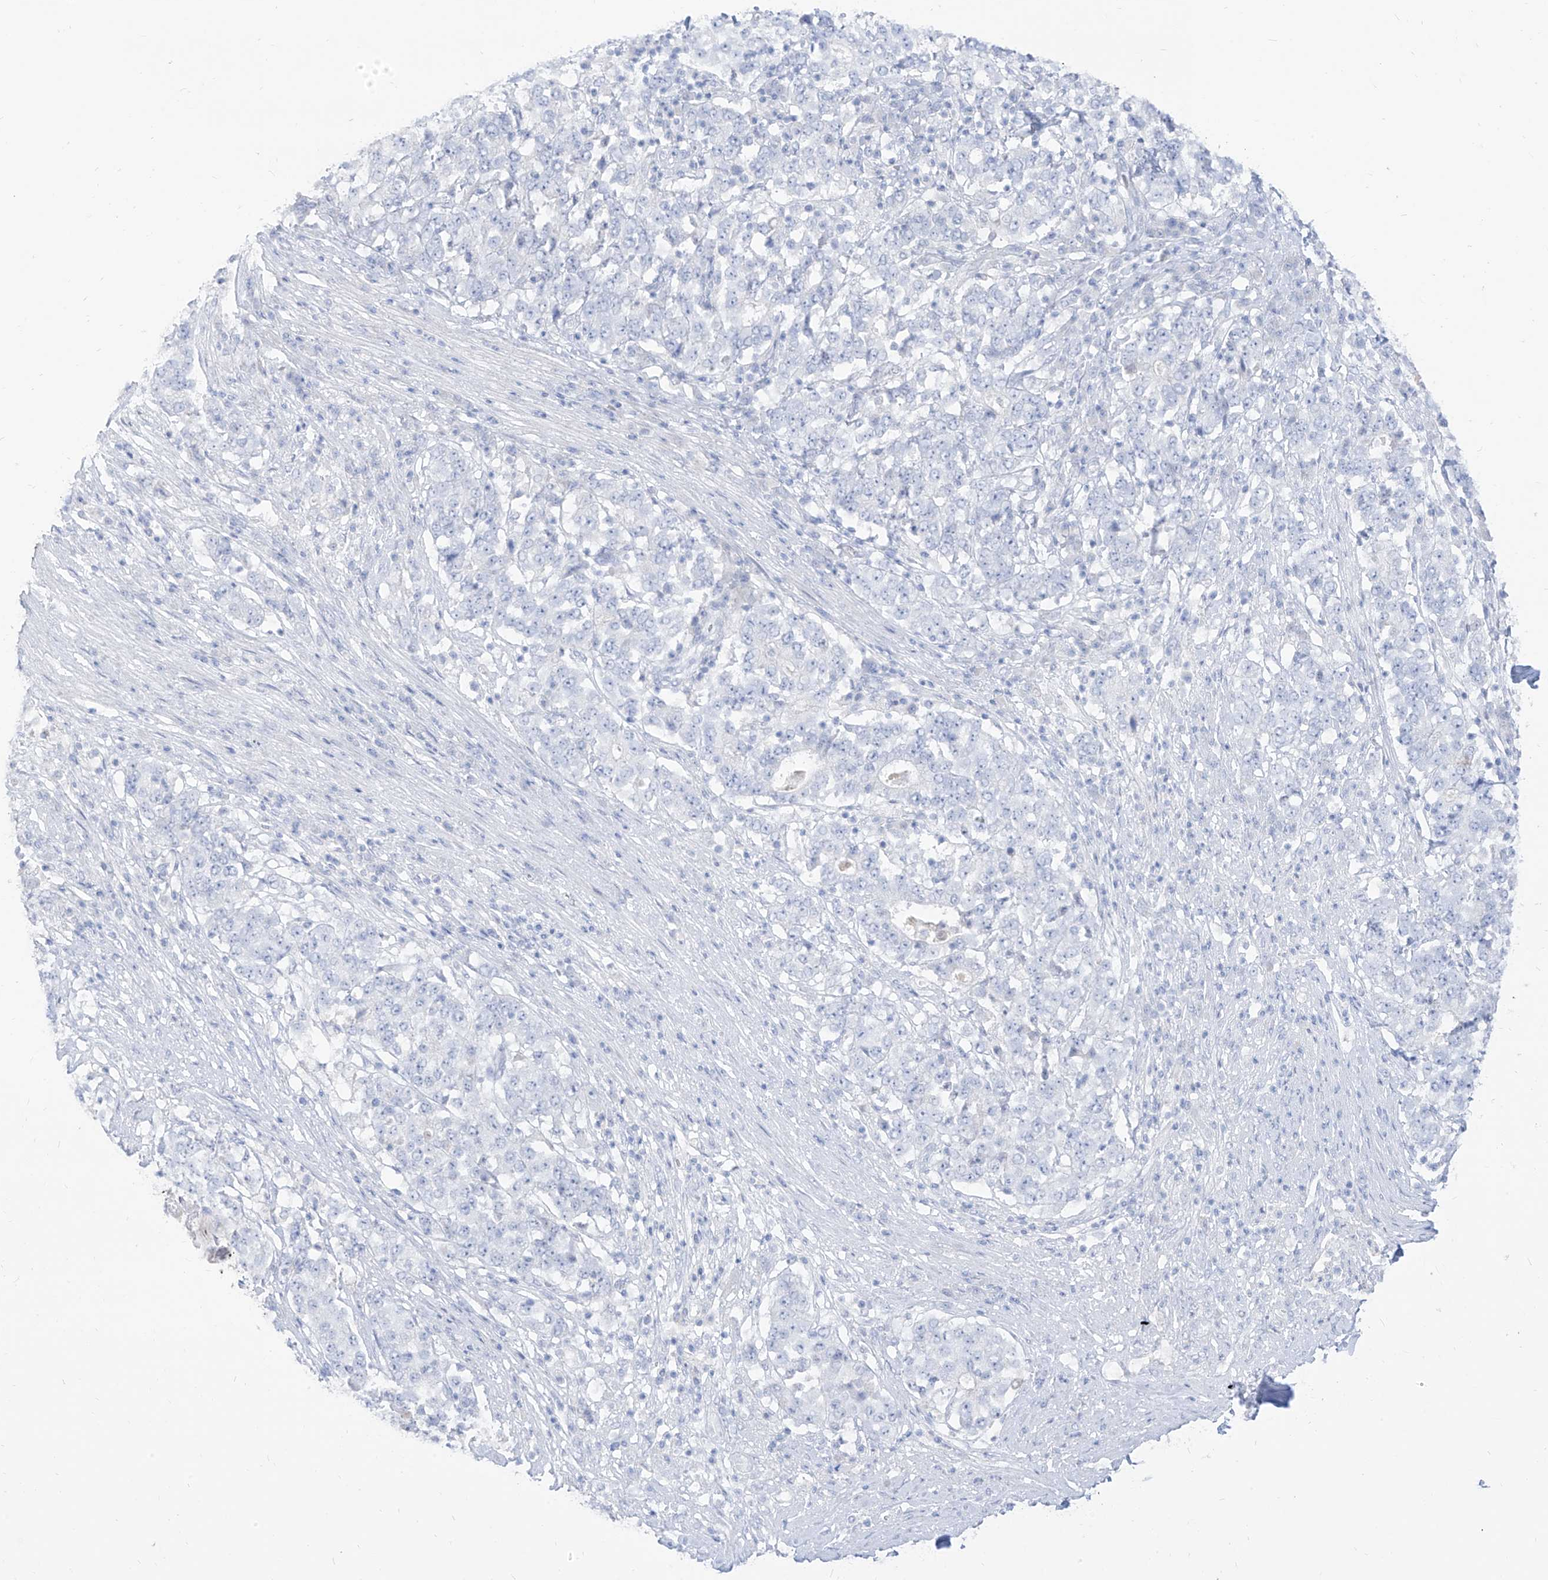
{"staining": {"intensity": "negative", "quantity": "none", "location": "none"}, "tissue": "stomach cancer", "cell_type": "Tumor cells", "image_type": "cancer", "snomed": [{"axis": "morphology", "description": "Adenocarcinoma, NOS"}, {"axis": "topography", "description": "Stomach"}], "caption": "Tumor cells show no significant protein expression in stomach adenocarcinoma. (Stains: DAB immunohistochemistry (IHC) with hematoxylin counter stain, Microscopy: brightfield microscopy at high magnification).", "gene": "ARHGEF40", "patient": {"sex": "male", "age": 59}}